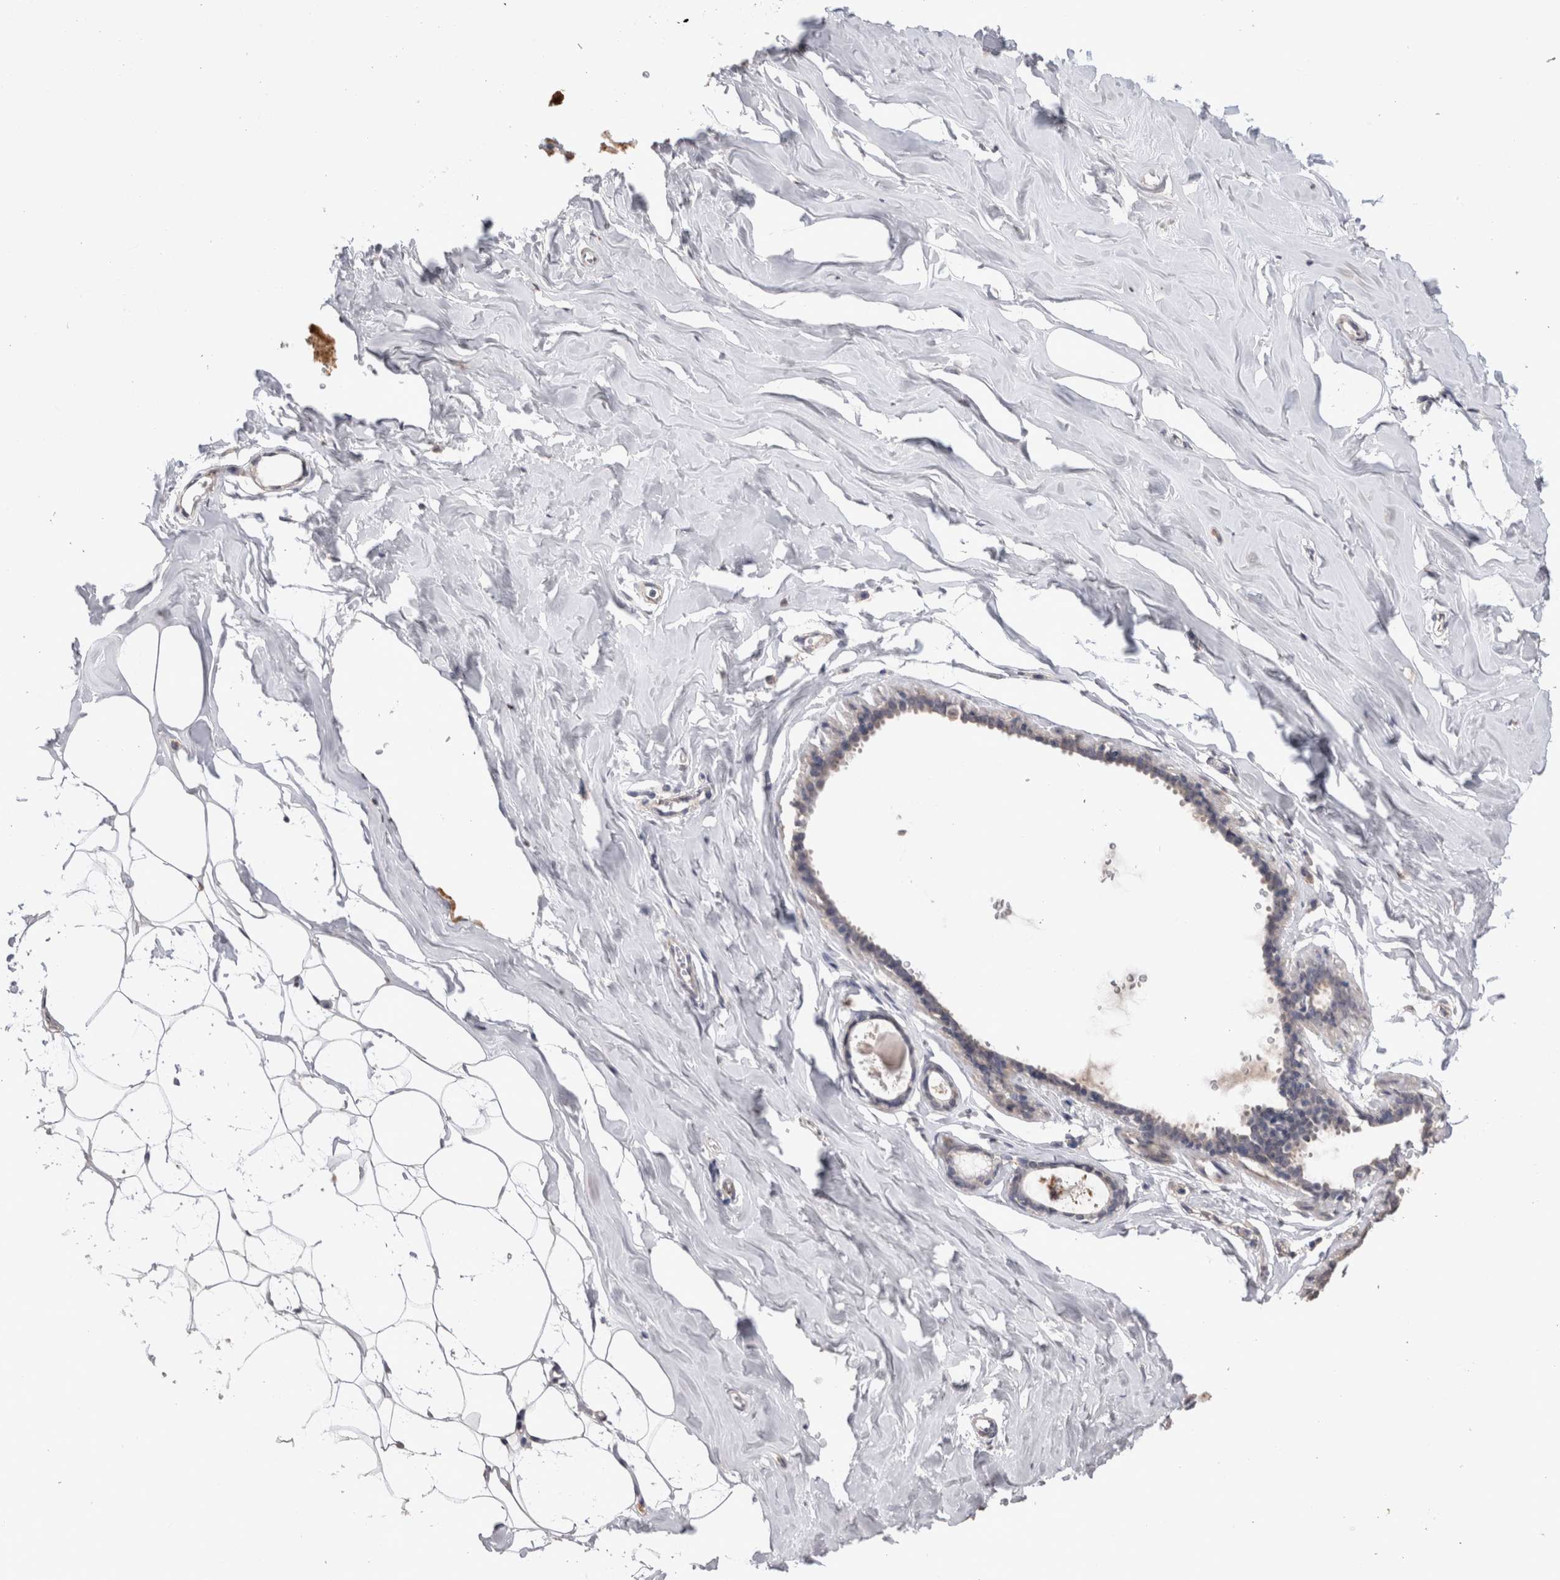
{"staining": {"intensity": "negative", "quantity": "none", "location": "none"}, "tissue": "adipose tissue", "cell_type": "Adipocytes", "image_type": "normal", "snomed": [{"axis": "morphology", "description": "Normal tissue, NOS"}, {"axis": "morphology", "description": "Fibrosis, NOS"}, {"axis": "topography", "description": "Breast"}, {"axis": "topography", "description": "Adipose tissue"}], "caption": "This is a image of IHC staining of normal adipose tissue, which shows no staining in adipocytes.", "gene": "CDH6", "patient": {"sex": "female", "age": 39}}